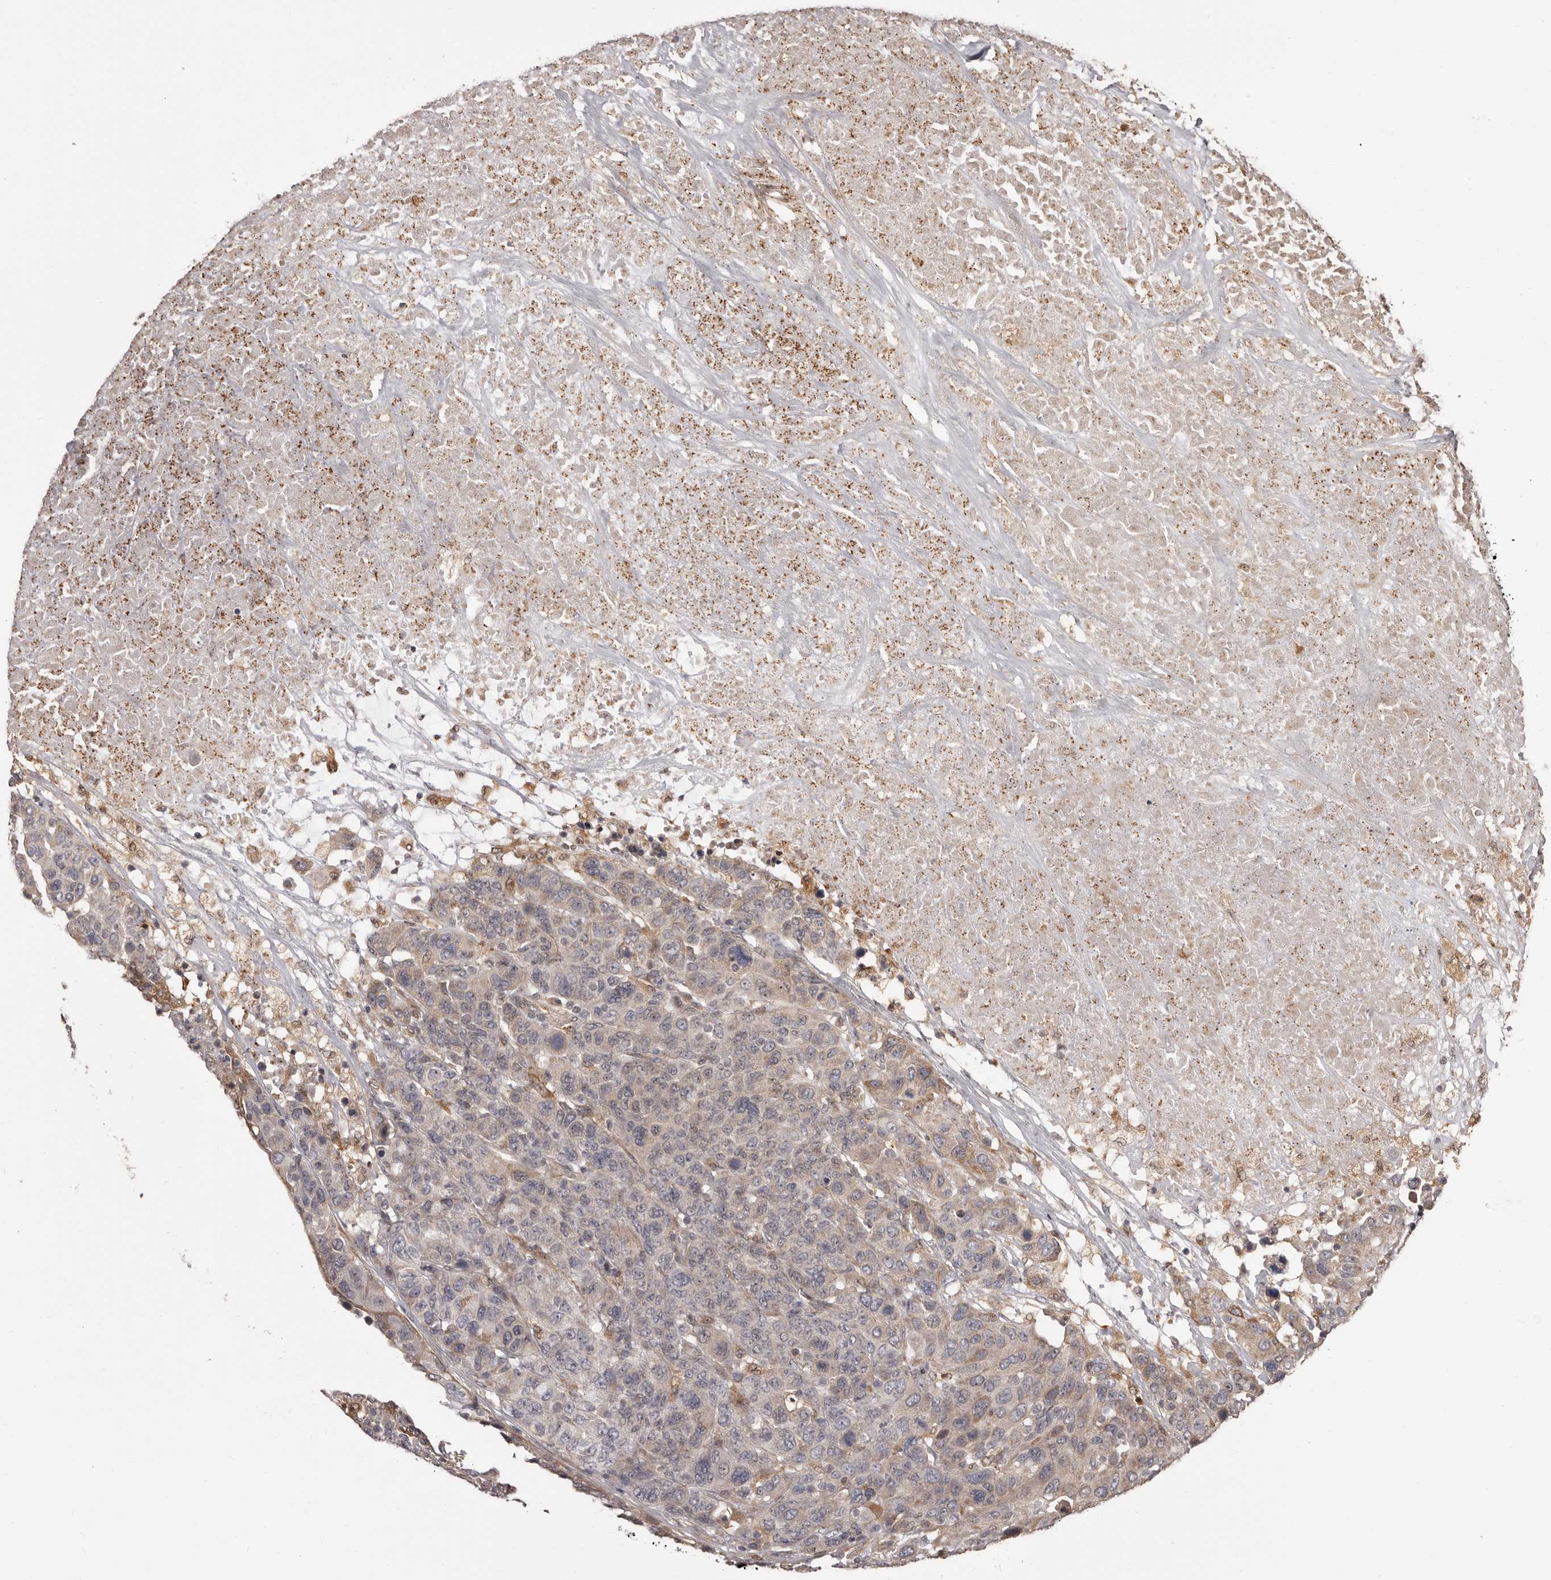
{"staining": {"intensity": "weak", "quantity": "<25%", "location": "cytoplasmic/membranous"}, "tissue": "breast cancer", "cell_type": "Tumor cells", "image_type": "cancer", "snomed": [{"axis": "morphology", "description": "Duct carcinoma"}, {"axis": "topography", "description": "Breast"}], "caption": "IHC of human breast cancer (invasive ductal carcinoma) exhibits no expression in tumor cells.", "gene": "ZCCHC7", "patient": {"sex": "female", "age": 37}}